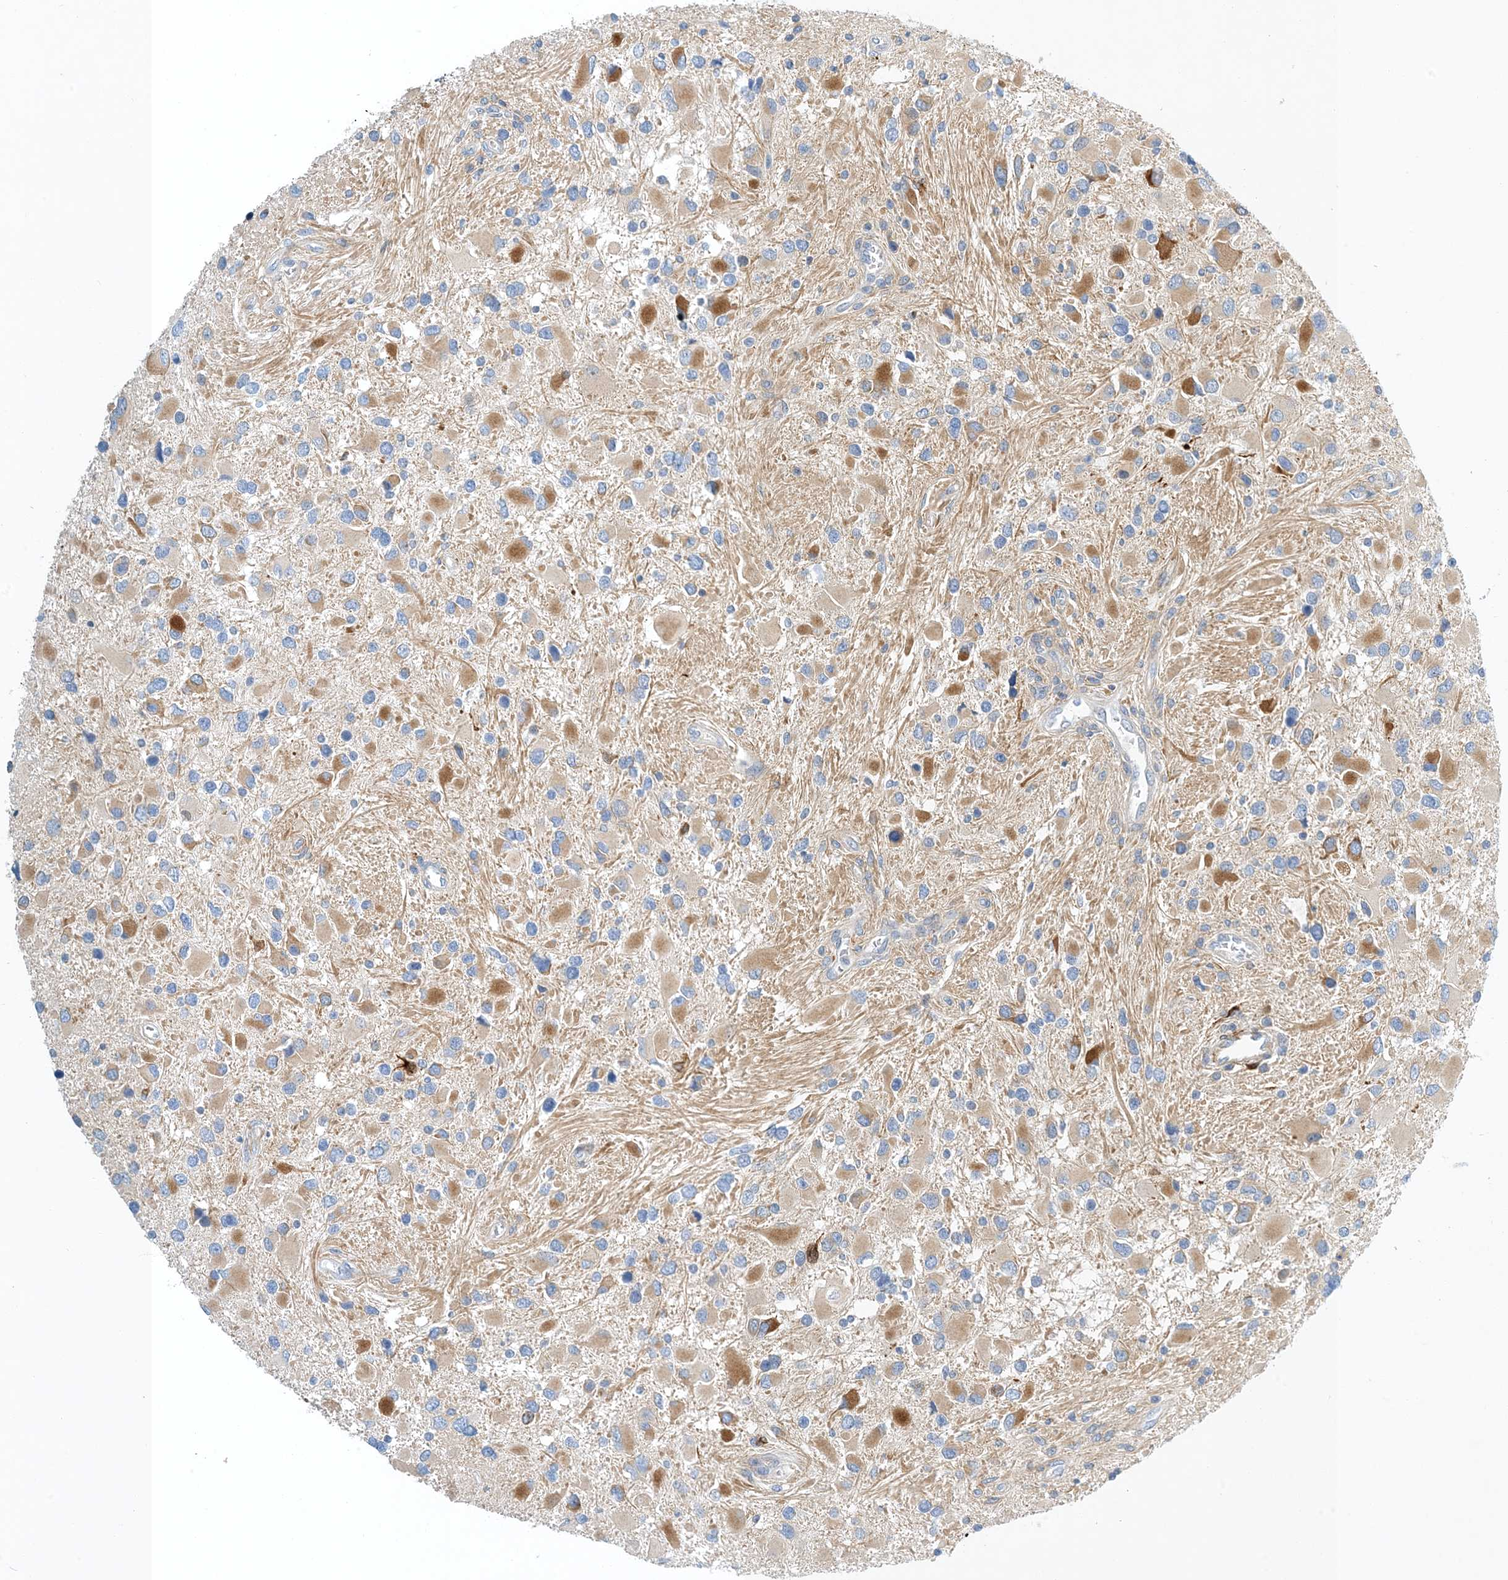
{"staining": {"intensity": "moderate", "quantity": "<25%", "location": "cytoplasmic/membranous"}, "tissue": "glioma", "cell_type": "Tumor cells", "image_type": "cancer", "snomed": [{"axis": "morphology", "description": "Glioma, malignant, High grade"}, {"axis": "topography", "description": "Brain"}], "caption": "This histopathology image shows immunohistochemistry staining of glioma, with low moderate cytoplasmic/membranous staining in about <25% of tumor cells.", "gene": "PCDHA2", "patient": {"sex": "male", "age": 53}}